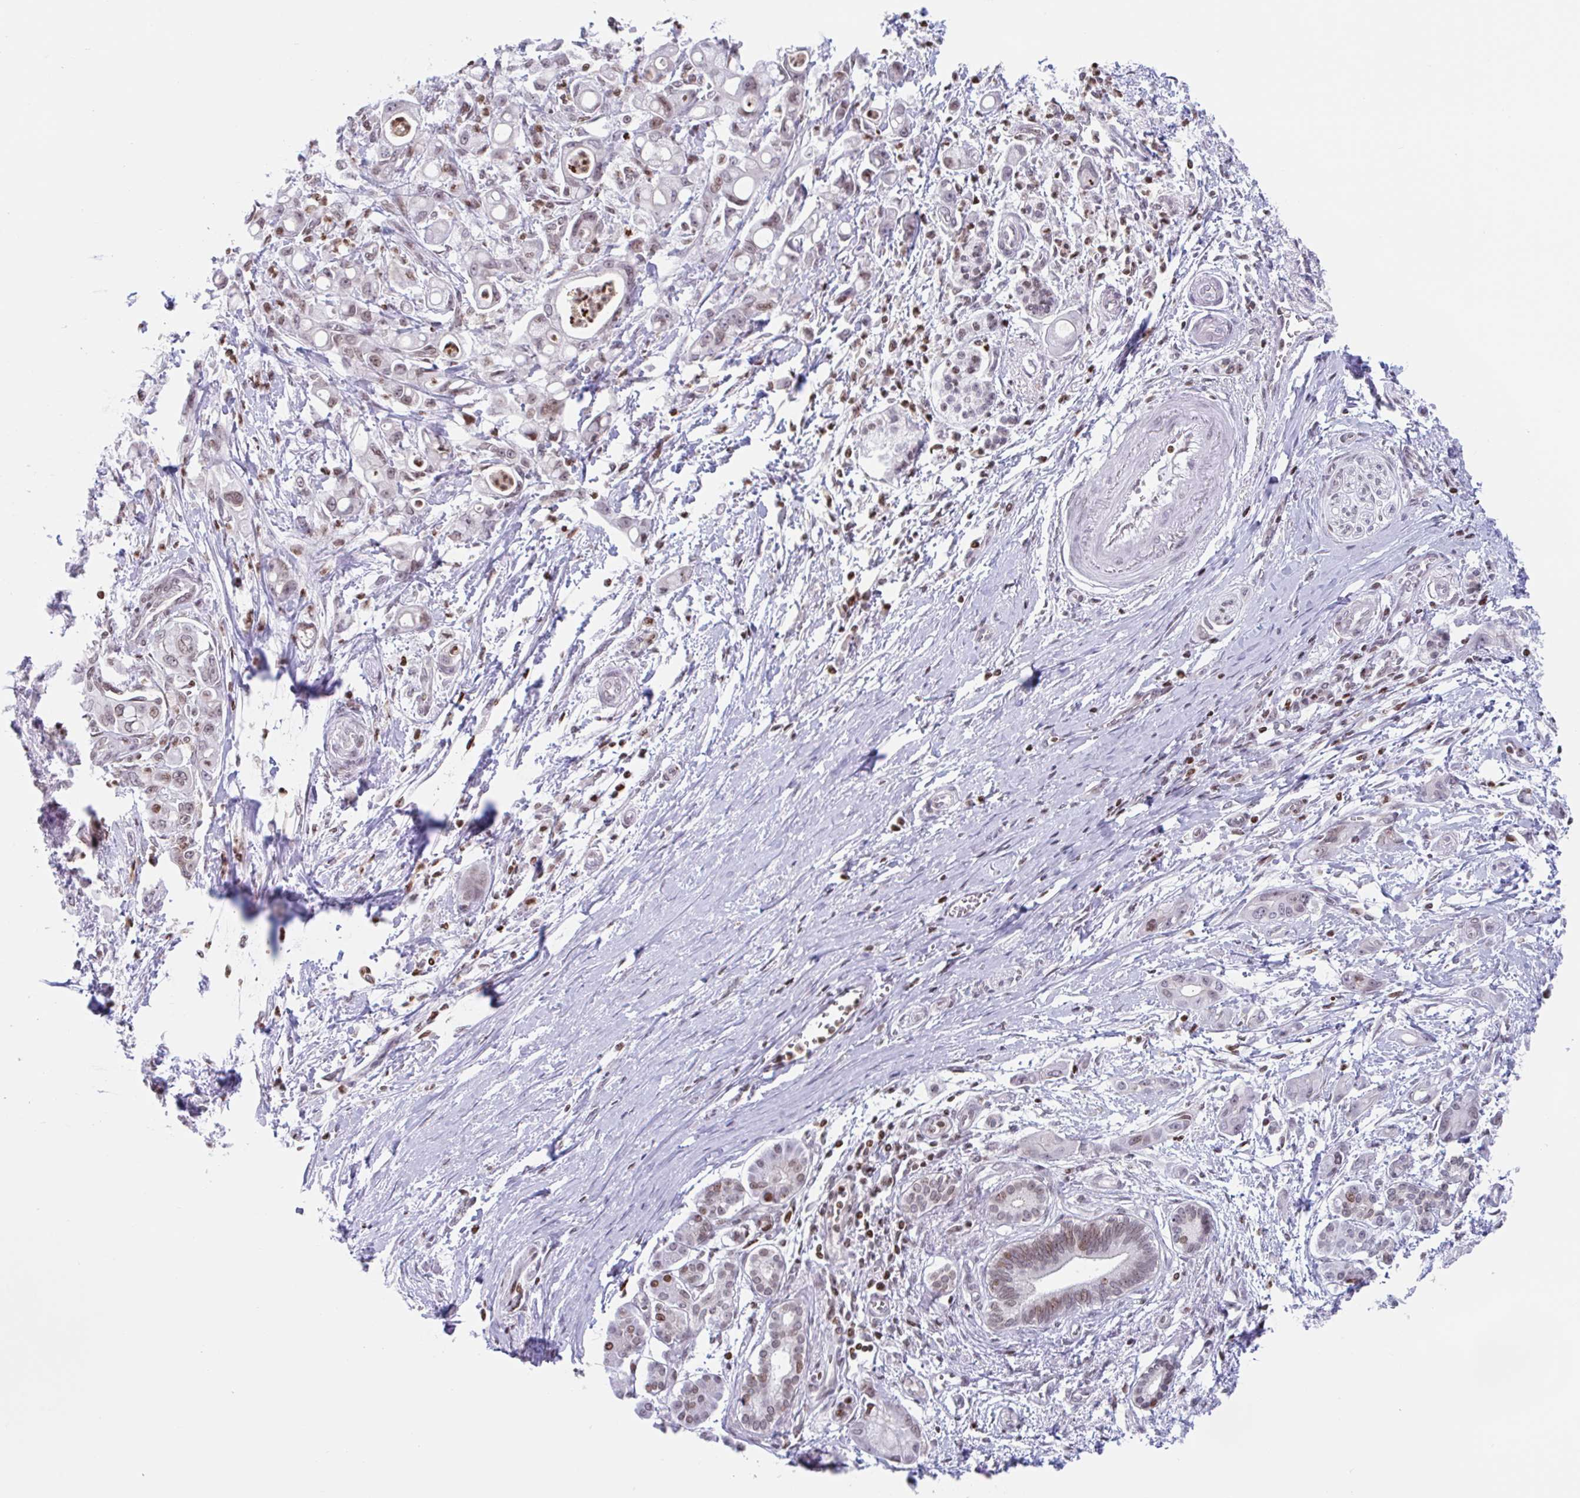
{"staining": {"intensity": "weak", "quantity": ">75%", "location": "nuclear"}, "tissue": "pancreatic cancer", "cell_type": "Tumor cells", "image_type": "cancer", "snomed": [{"axis": "morphology", "description": "Adenocarcinoma, NOS"}, {"axis": "topography", "description": "Pancreas"}], "caption": "Weak nuclear protein staining is appreciated in approximately >75% of tumor cells in pancreatic adenocarcinoma.", "gene": "NOL6", "patient": {"sex": "male", "age": 68}}